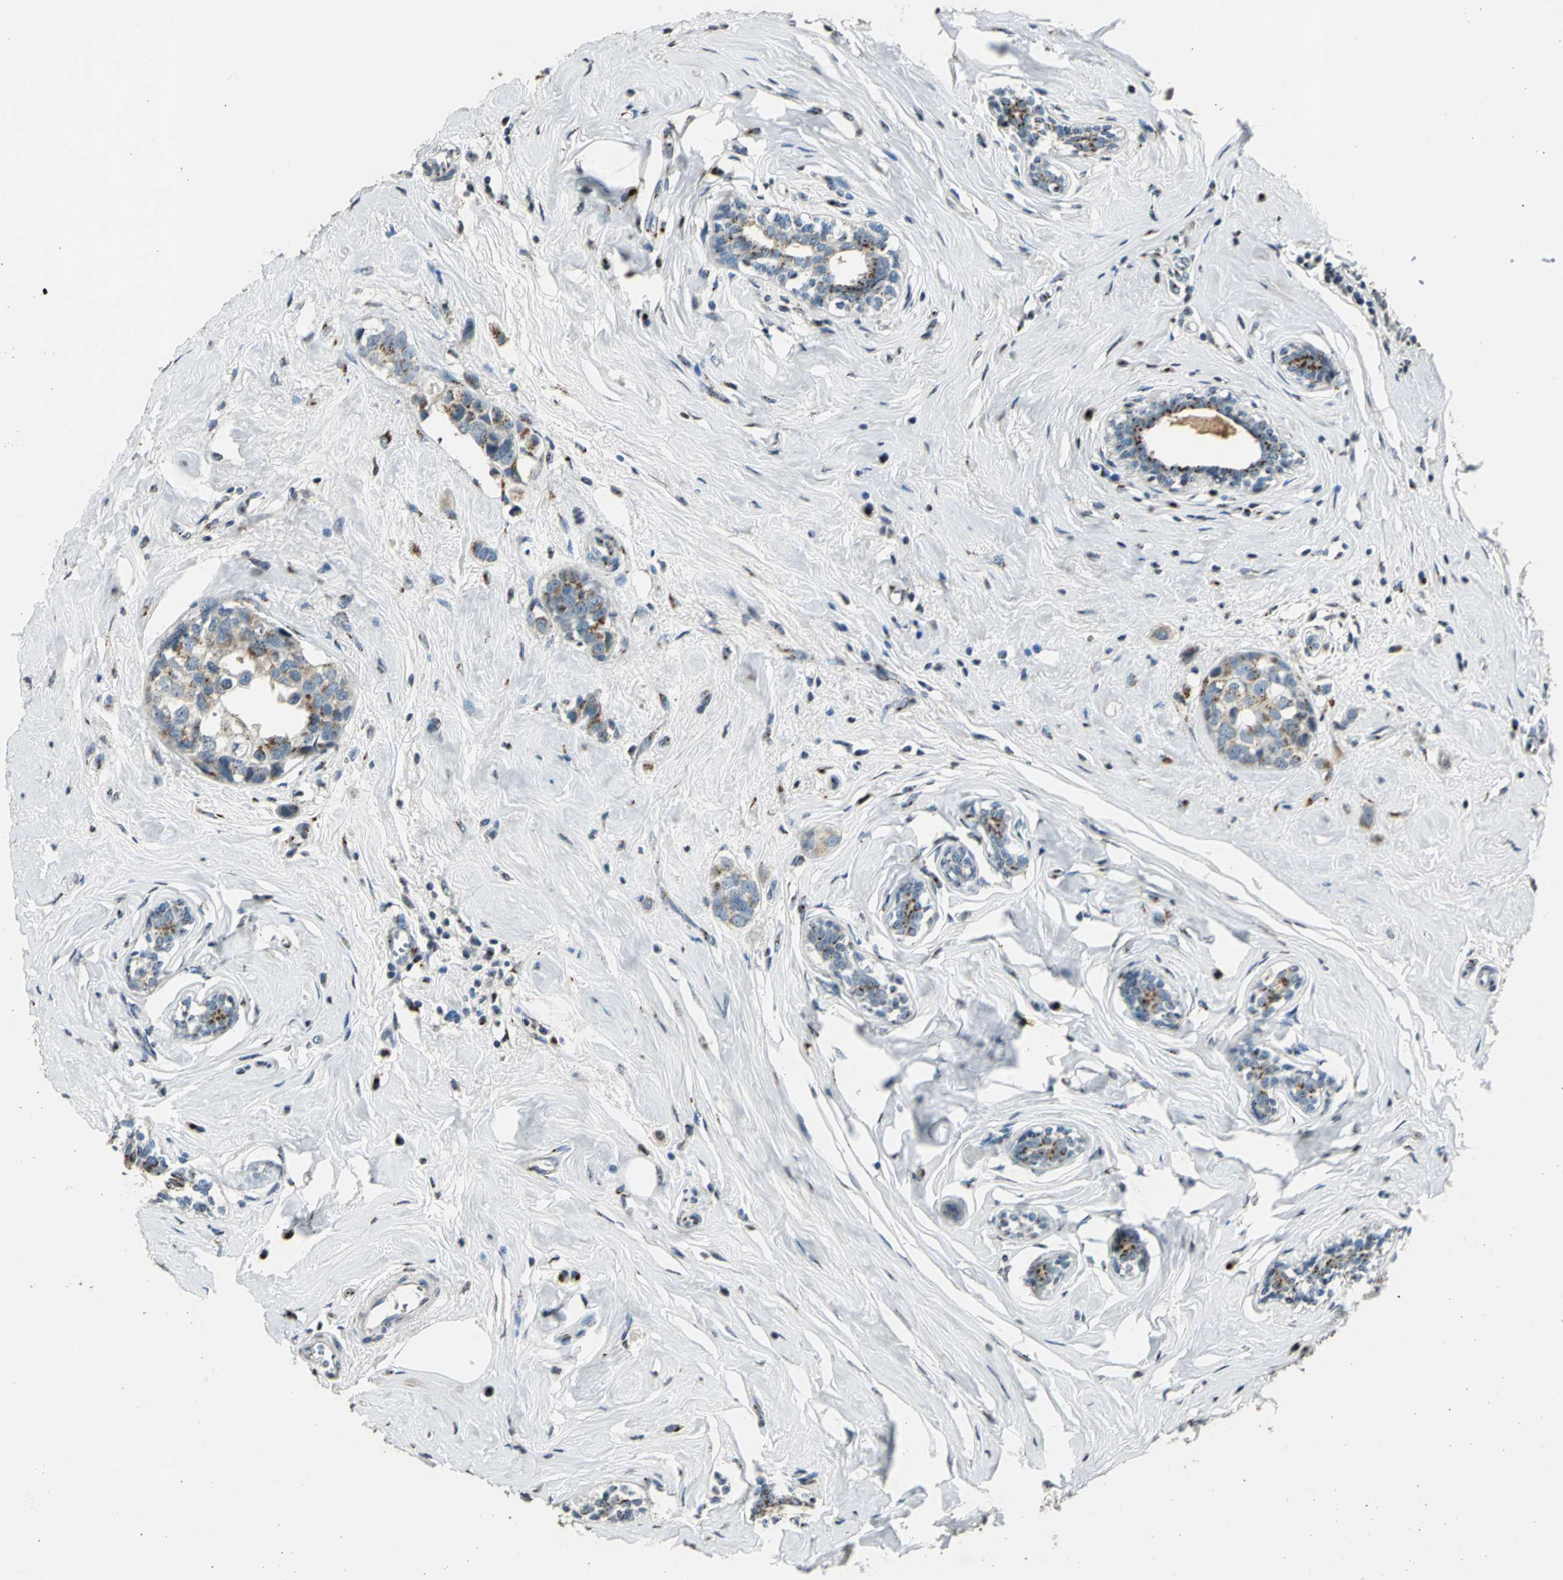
{"staining": {"intensity": "weak", "quantity": "25%-75%", "location": "cytoplasmic/membranous"}, "tissue": "breast cancer", "cell_type": "Tumor cells", "image_type": "cancer", "snomed": [{"axis": "morphology", "description": "Normal tissue, NOS"}, {"axis": "morphology", "description": "Duct carcinoma"}, {"axis": "topography", "description": "Breast"}], "caption": "Immunohistochemical staining of human breast cancer shows low levels of weak cytoplasmic/membranous expression in approximately 25%-75% of tumor cells.", "gene": "TMEM115", "patient": {"sex": "female", "age": 50}}